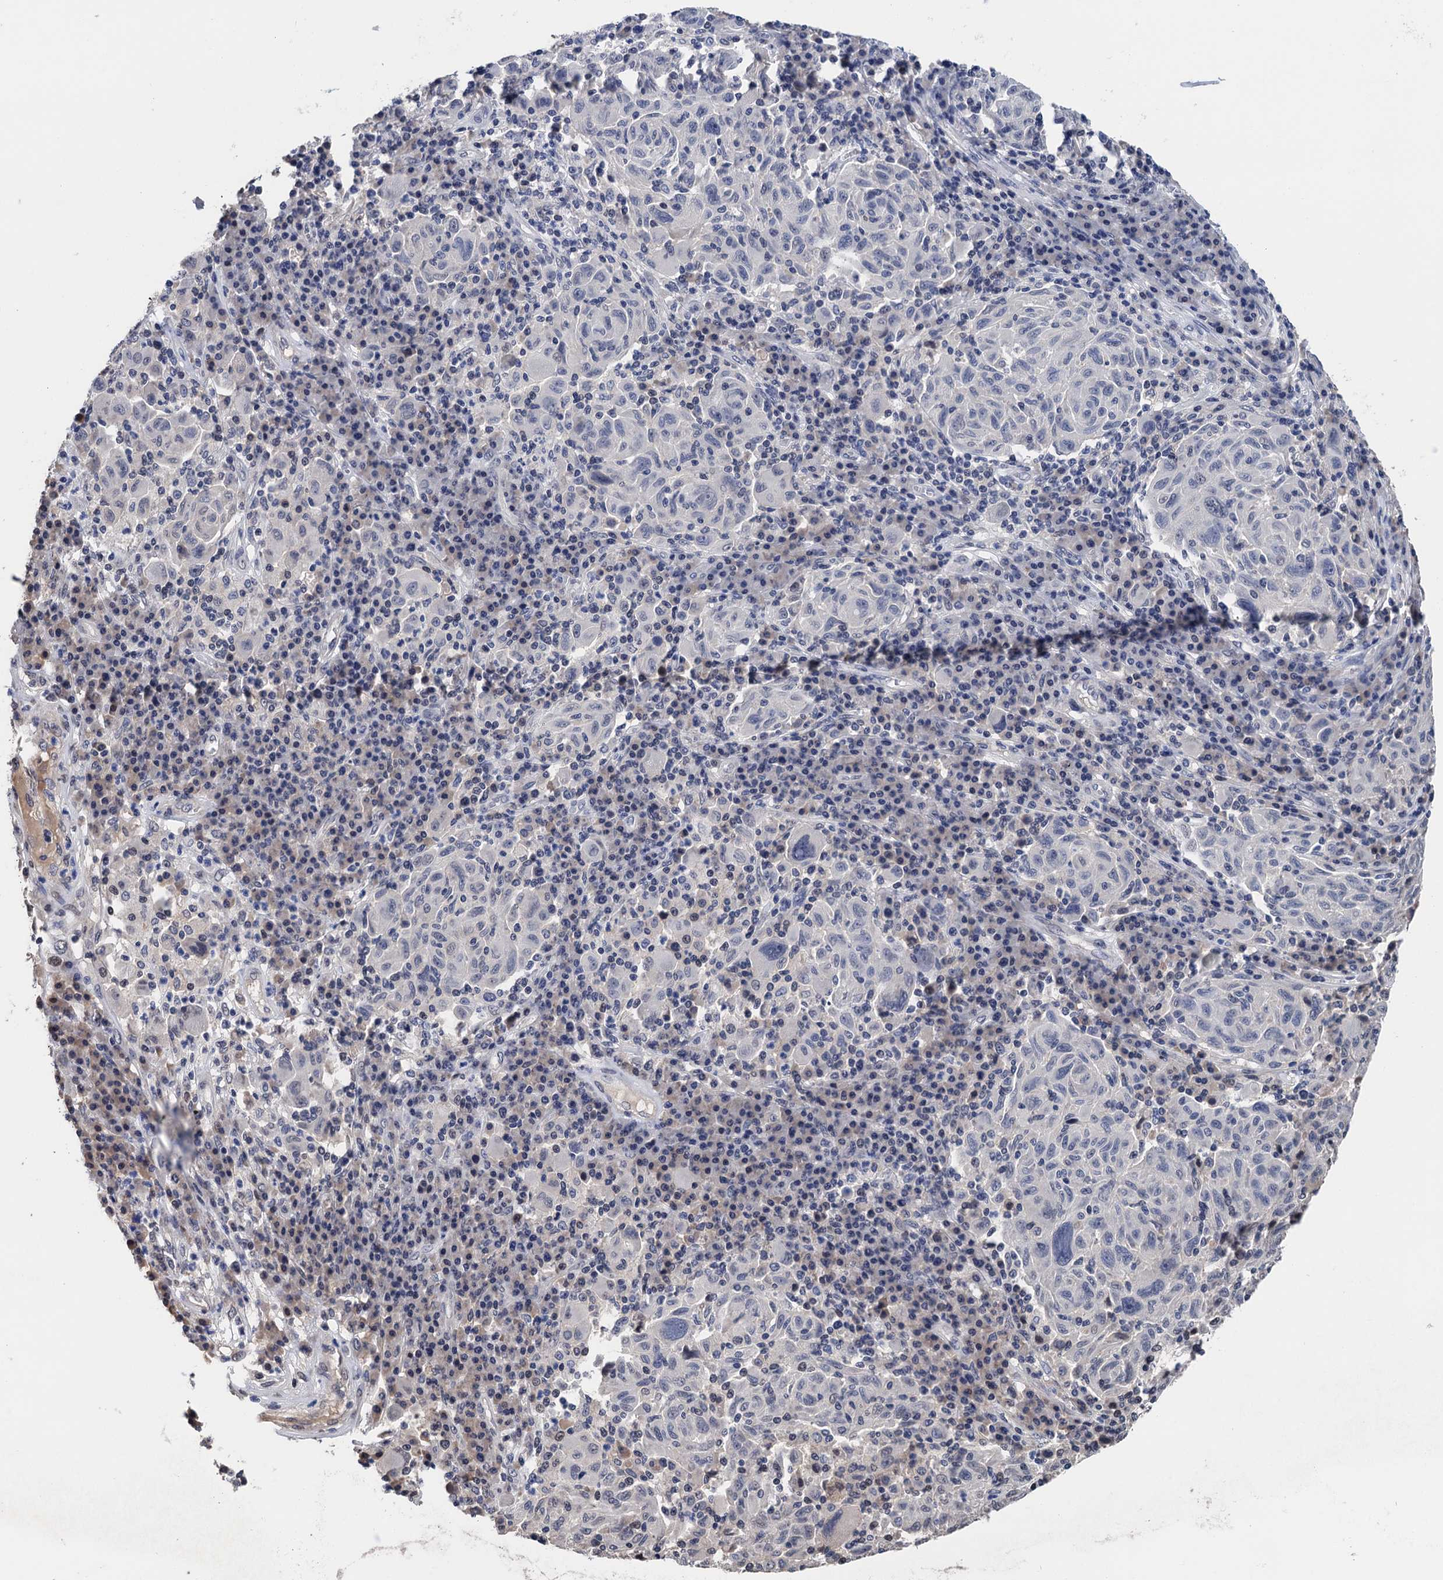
{"staining": {"intensity": "negative", "quantity": "none", "location": "none"}, "tissue": "melanoma", "cell_type": "Tumor cells", "image_type": "cancer", "snomed": [{"axis": "morphology", "description": "Malignant melanoma, NOS"}, {"axis": "topography", "description": "Skin"}], "caption": "Immunohistochemistry micrograph of neoplastic tissue: melanoma stained with DAB reveals no significant protein positivity in tumor cells. (Stains: DAB (3,3'-diaminobenzidine) immunohistochemistry (IHC) with hematoxylin counter stain, Microscopy: brightfield microscopy at high magnification).", "gene": "ART5", "patient": {"sex": "male", "age": 53}}